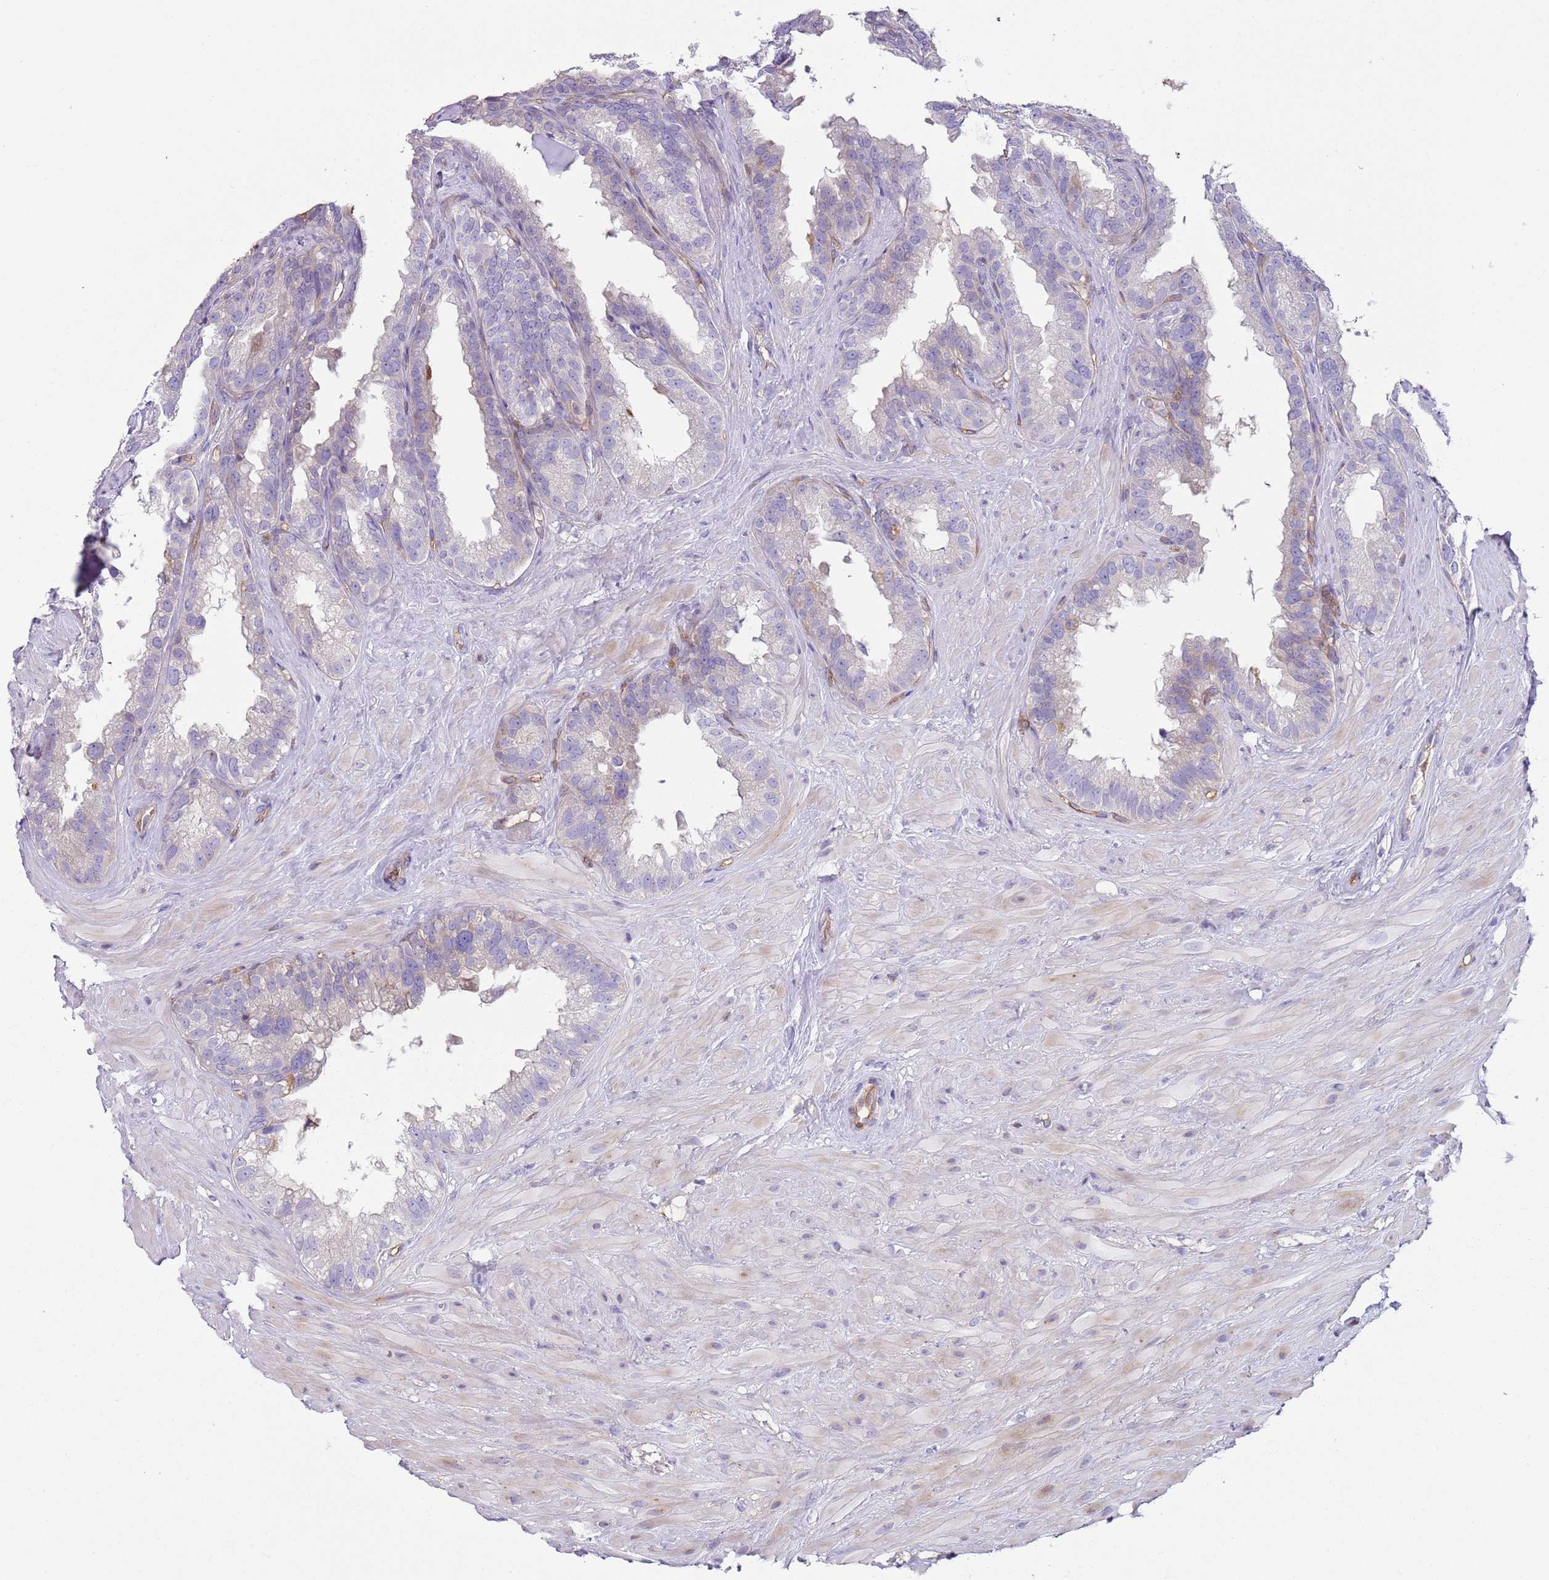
{"staining": {"intensity": "weak", "quantity": "<25%", "location": "cytoplasmic/membranous"}, "tissue": "seminal vesicle", "cell_type": "Glandular cells", "image_type": "normal", "snomed": [{"axis": "morphology", "description": "Normal tissue, NOS"}, {"axis": "topography", "description": "Seminal veicle"}], "caption": "A photomicrograph of seminal vesicle stained for a protein shows no brown staining in glandular cells.", "gene": "GNAI1", "patient": {"sex": "male", "age": 80}}